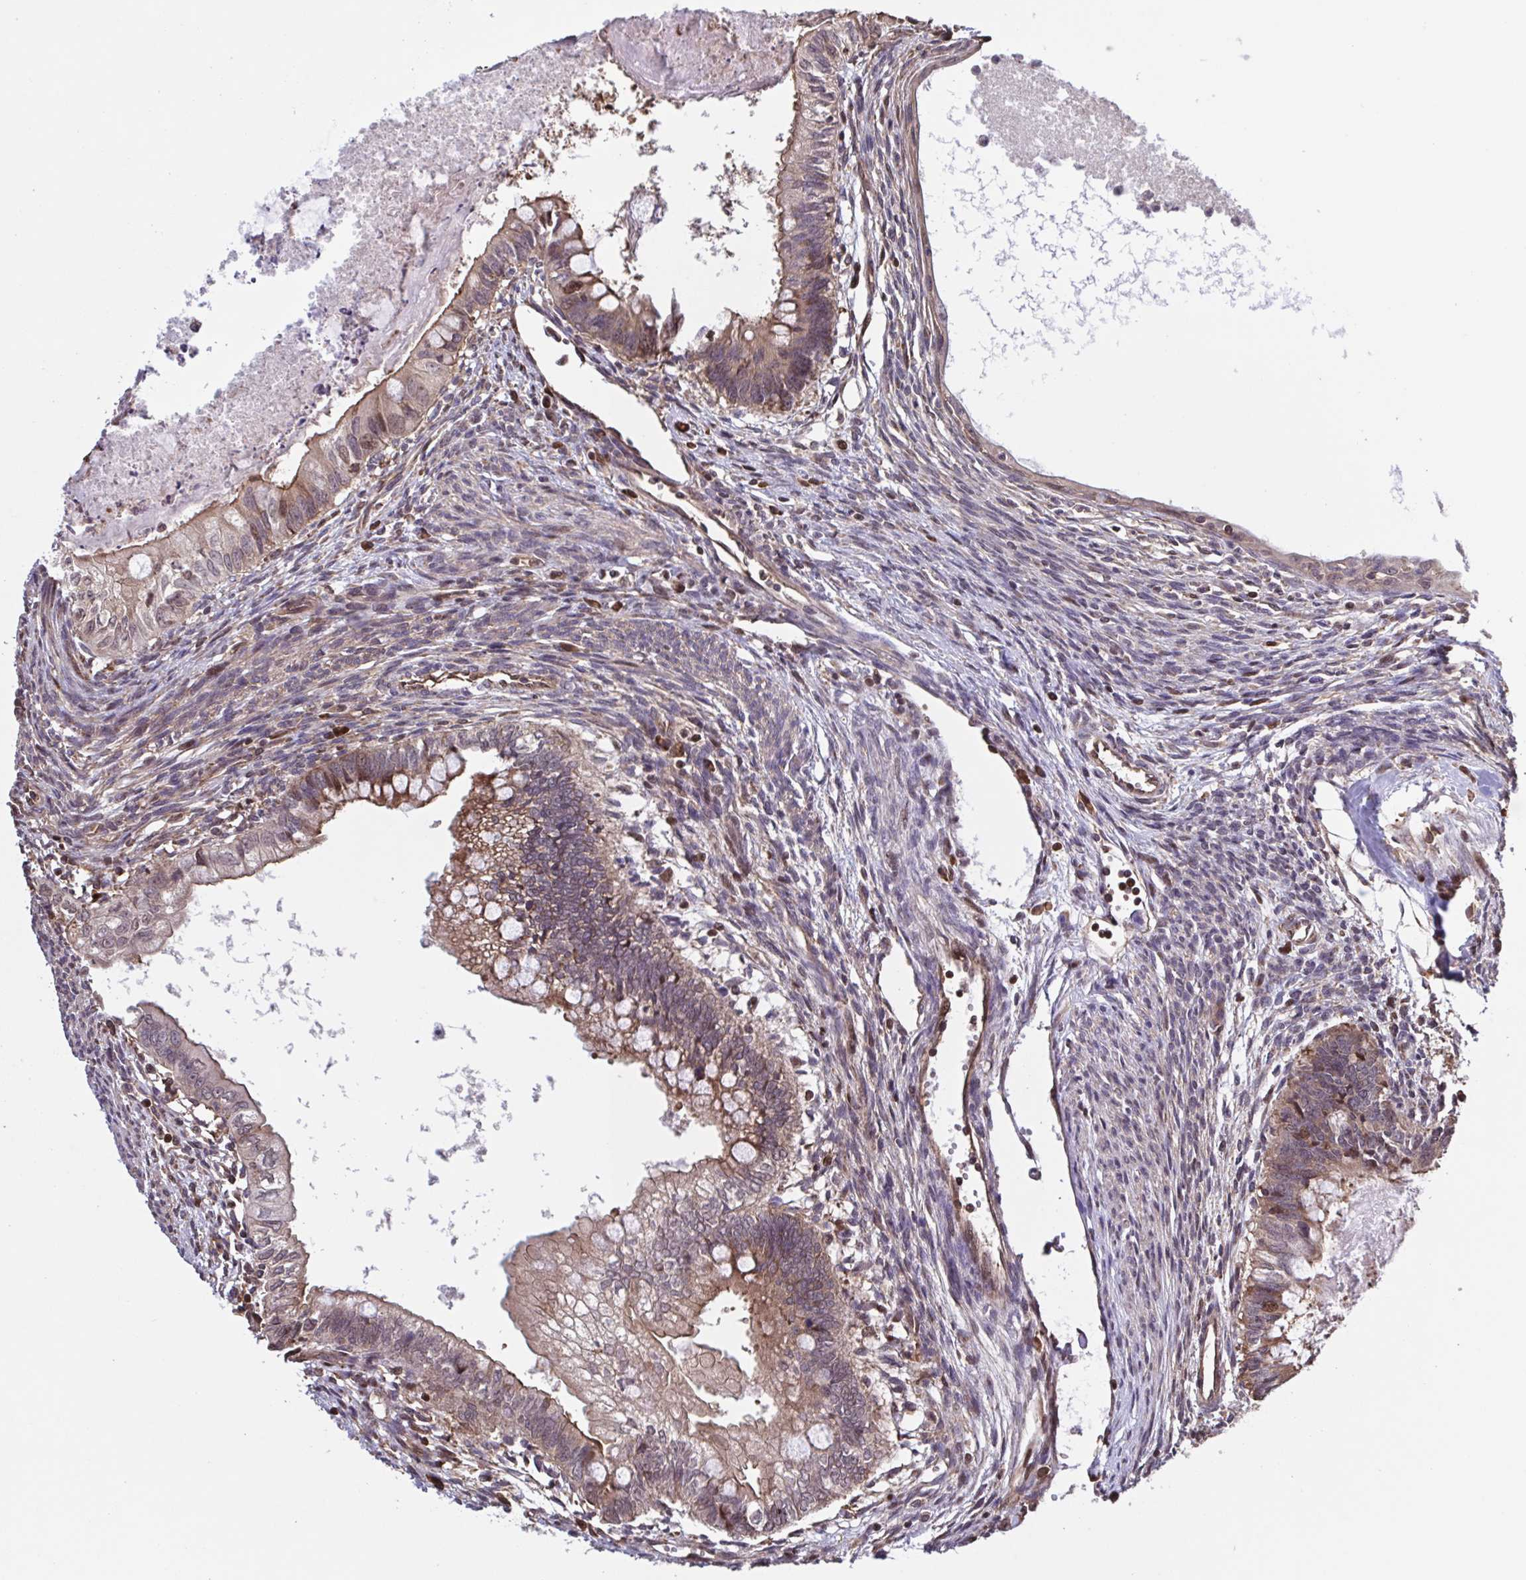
{"staining": {"intensity": "moderate", "quantity": ">75%", "location": "cytoplasmic/membranous,nuclear"}, "tissue": "testis cancer", "cell_type": "Tumor cells", "image_type": "cancer", "snomed": [{"axis": "morphology", "description": "Carcinoma, Embryonal, NOS"}, {"axis": "topography", "description": "Testis"}], "caption": "A medium amount of moderate cytoplasmic/membranous and nuclear staining is present in approximately >75% of tumor cells in testis embryonal carcinoma tissue. (brown staining indicates protein expression, while blue staining denotes nuclei).", "gene": "SEC63", "patient": {"sex": "male", "age": 37}}